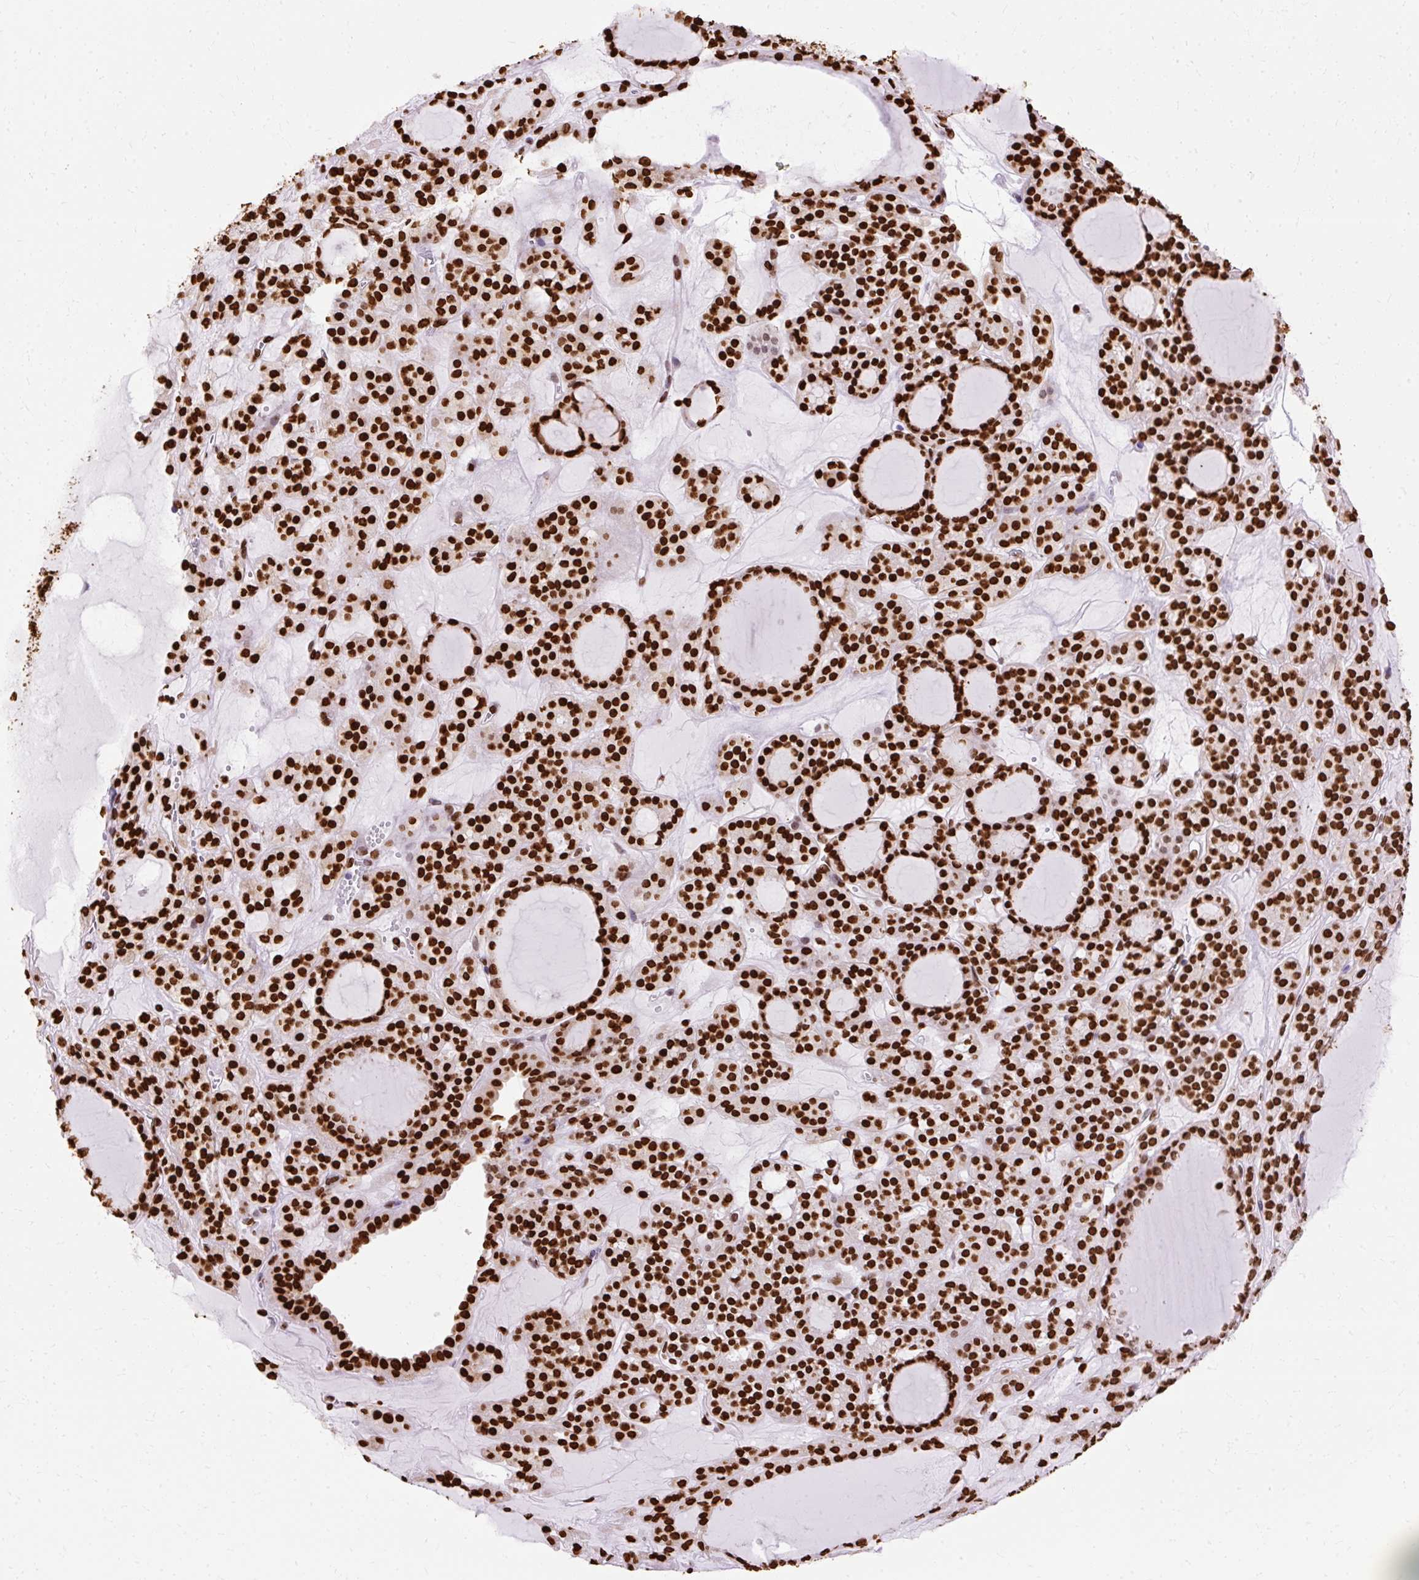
{"staining": {"intensity": "strong", "quantity": ">75%", "location": "nuclear"}, "tissue": "thyroid cancer", "cell_type": "Tumor cells", "image_type": "cancer", "snomed": [{"axis": "morphology", "description": "Follicular adenoma carcinoma, NOS"}, {"axis": "topography", "description": "Thyroid gland"}], "caption": "Immunohistochemical staining of follicular adenoma carcinoma (thyroid) reveals strong nuclear protein staining in about >75% of tumor cells.", "gene": "TMEM184C", "patient": {"sex": "female", "age": 63}}